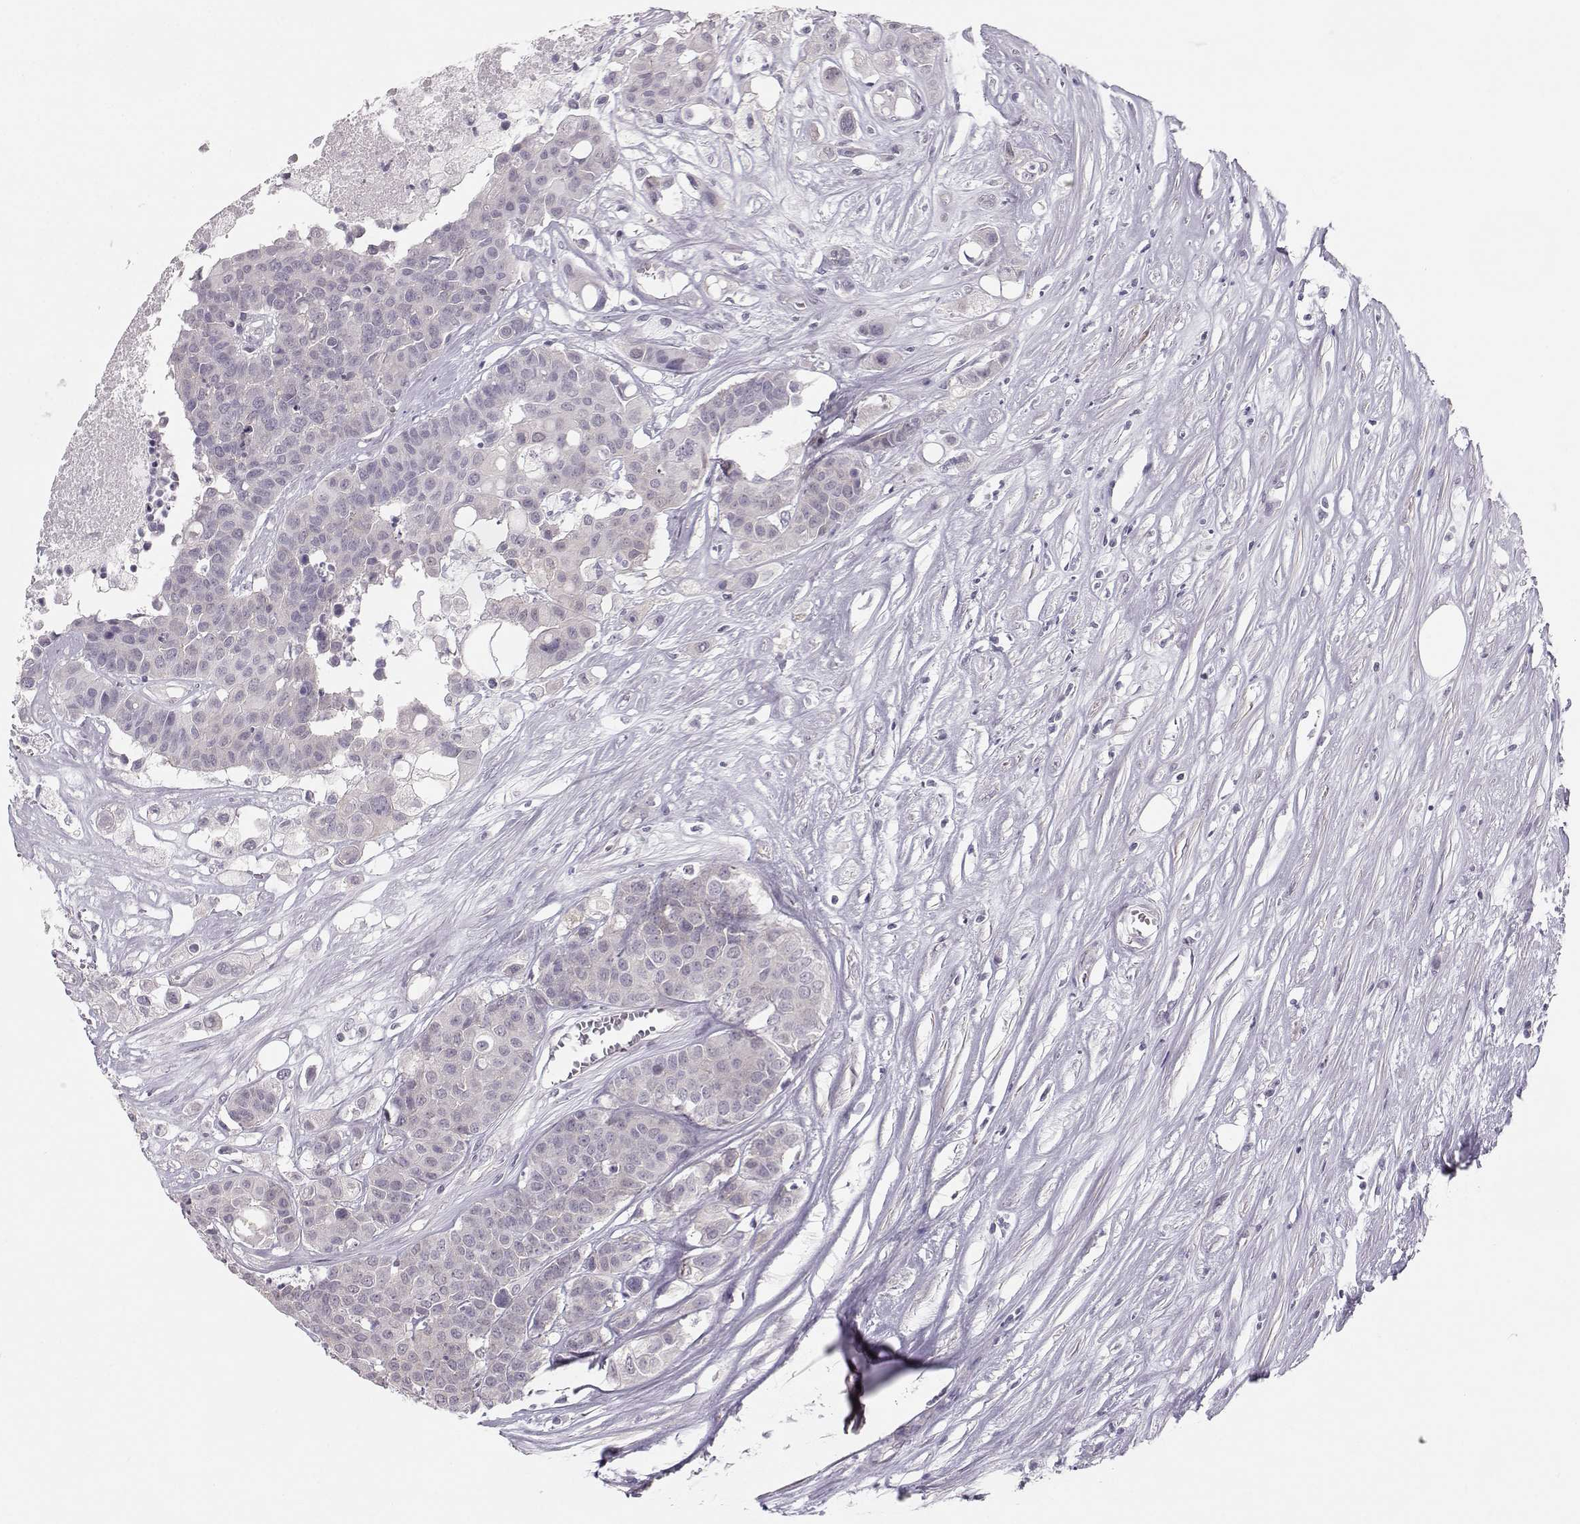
{"staining": {"intensity": "negative", "quantity": "none", "location": "none"}, "tissue": "carcinoid", "cell_type": "Tumor cells", "image_type": "cancer", "snomed": [{"axis": "morphology", "description": "Carcinoid, malignant, NOS"}, {"axis": "topography", "description": "Colon"}], "caption": "A histopathology image of carcinoid (malignant) stained for a protein exhibits no brown staining in tumor cells.", "gene": "MAST1", "patient": {"sex": "male", "age": 81}}